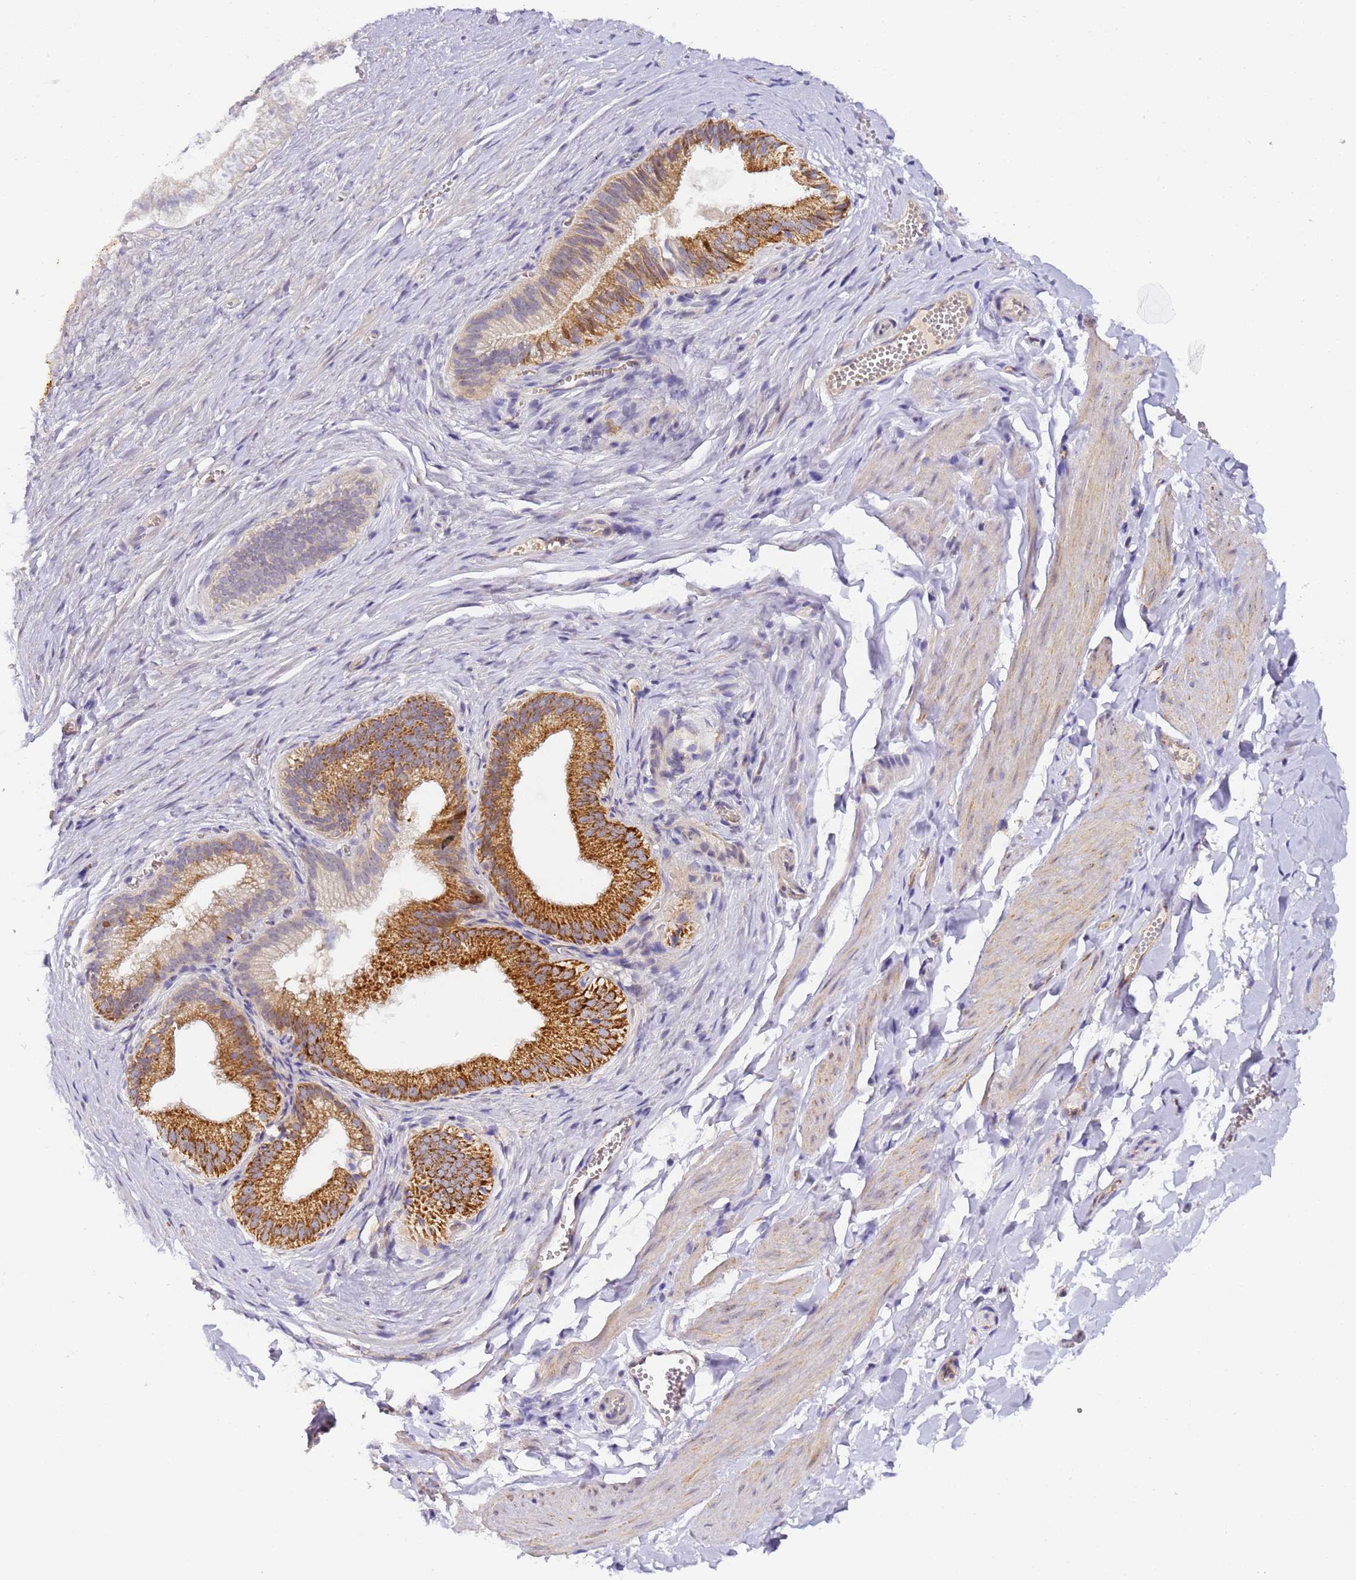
{"staining": {"intensity": "moderate", "quantity": "25%-75%", "location": "cytoplasmic/membranous"}, "tissue": "adipose tissue", "cell_type": "Adipocytes", "image_type": "normal", "snomed": [{"axis": "morphology", "description": "Normal tissue, NOS"}, {"axis": "topography", "description": "Gallbladder"}, {"axis": "topography", "description": "Peripheral nerve tissue"}], "caption": "Moderate cytoplasmic/membranous staining is appreciated in approximately 25%-75% of adipocytes in benign adipose tissue. (Brightfield microscopy of DAB IHC at high magnification).", "gene": "FRG2B", "patient": {"sex": "male", "age": 38}}